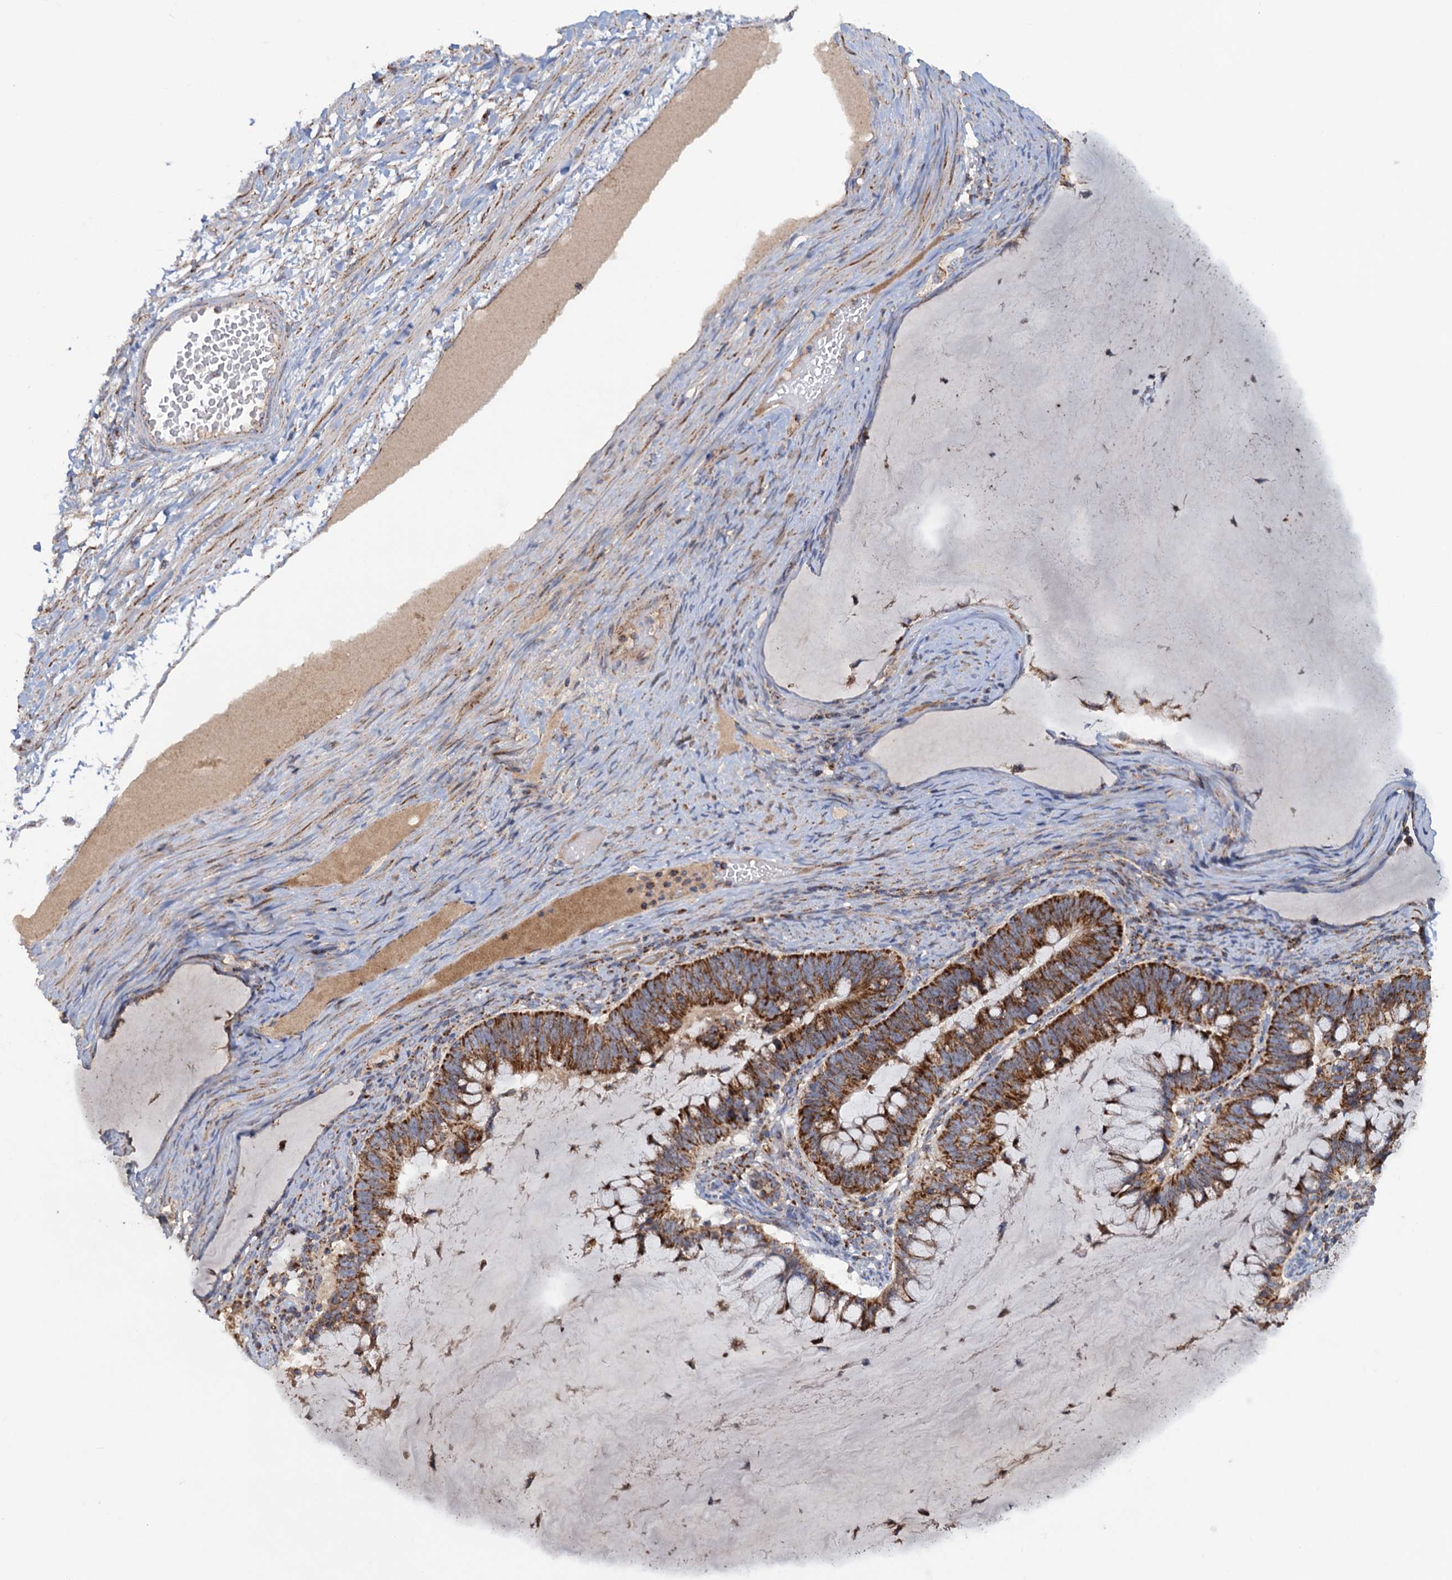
{"staining": {"intensity": "strong", "quantity": ">75%", "location": "cytoplasmic/membranous"}, "tissue": "ovarian cancer", "cell_type": "Tumor cells", "image_type": "cancer", "snomed": [{"axis": "morphology", "description": "Cystadenocarcinoma, mucinous, NOS"}, {"axis": "topography", "description": "Ovary"}], "caption": "The immunohistochemical stain shows strong cytoplasmic/membranous staining in tumor cells of ovarian cancer tissue.", "gene": "GTPBP3", "patient": {"sex": "female", "age": 61}}